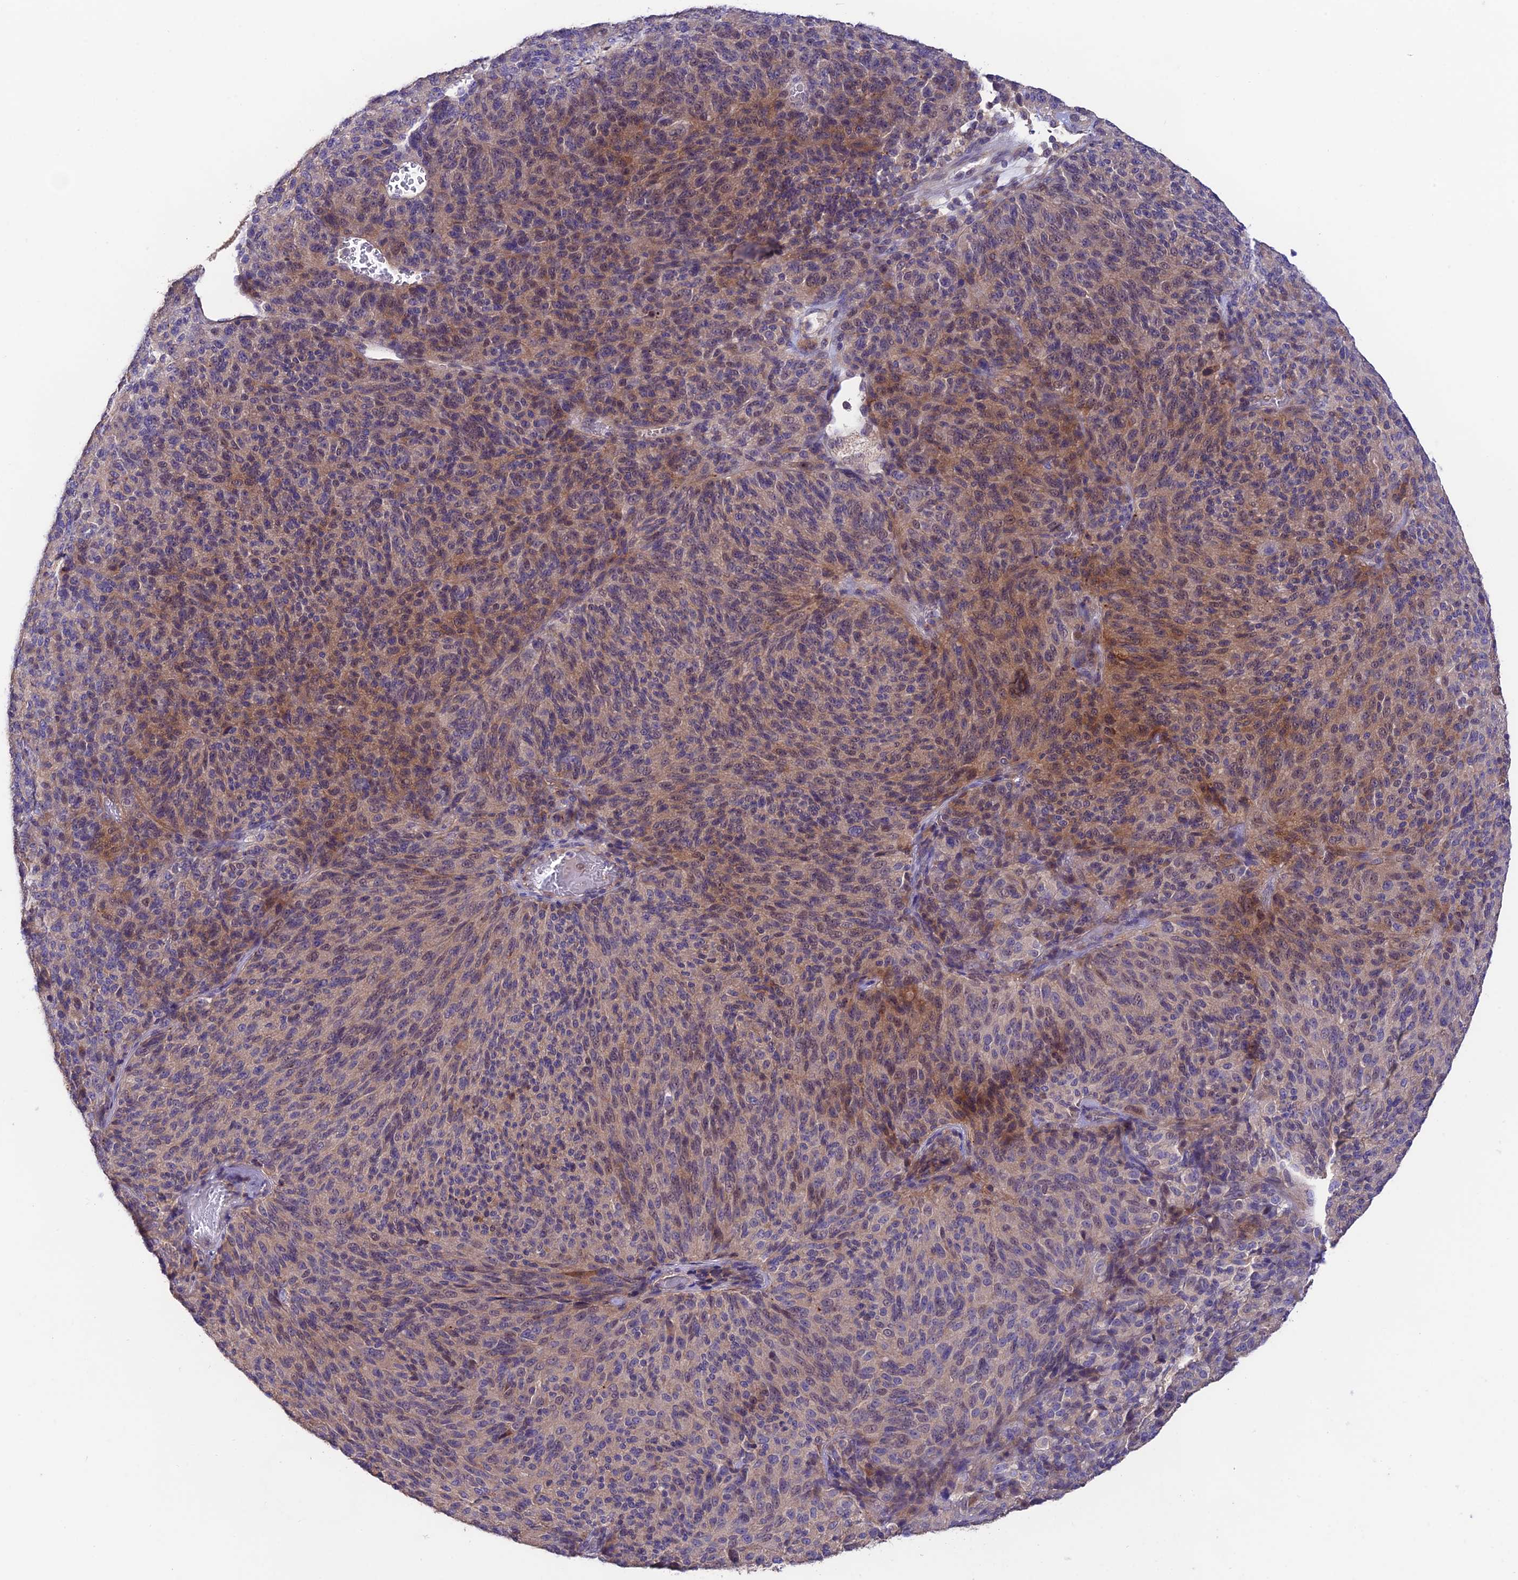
{"staining": {"intensity": "moderate", "quantity": "25%-75%", "location": "cytoplasmic/membranous"}, "tissue": "melanoma", "cell_type": "Tumor cells", "image_type": "cancer", "snomed": [{"axis": "morphology", "description": "Malignant melanoma, Metastatic site"}, {"axis": "topography", "description": "Brain"}], "caption": "Melanoma stained for a protein (brown) exhibits moderate cytoplasmic/membranous positive expression in approximately 25%-75% of tumor cells.", "gene": "BRME1", "patient": {"sex": "female", "age": 56}}